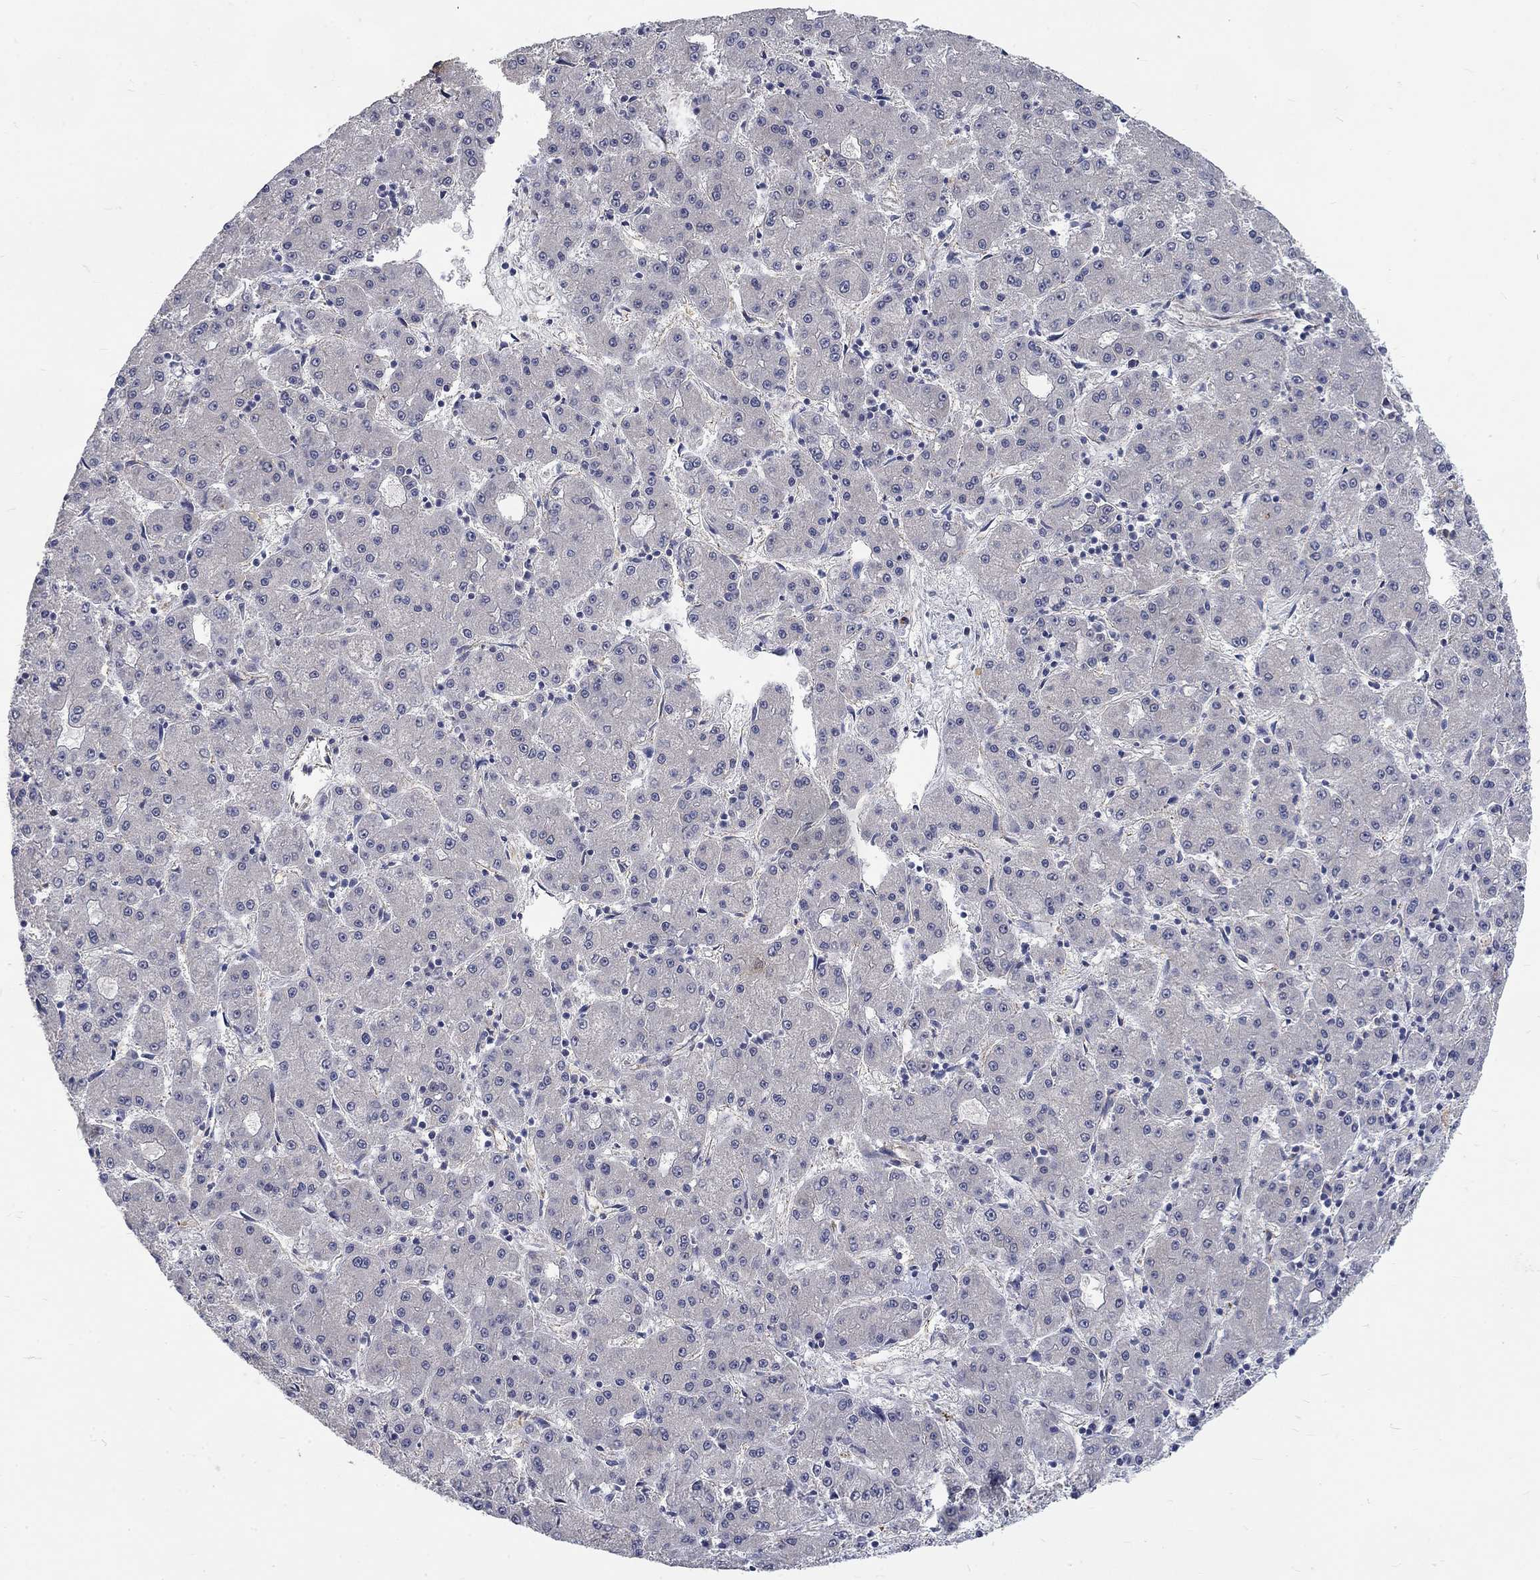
{"staining": {"intensity": "negative", "quantity": "none", "location": "none"}, "tissue": "liver cancer", "cell_type": "Tumor cells", "image_type": "cancer", "snomed": [{"axis": "morphology", "description": "Carcinoma, Hepatocellular, NOS"}, {"axis": "topography", "description": "Liver"}], "caption": "Protein analysis of liver hepatocellular carcinoma demonstrates no significant staining in tumor cells. The staining is performed using DAB brown chromogen with nuclei counter-stained in using hematoxylin.", "gene": "PHKA1", "patient": {"sex": "male", "age": 73}}